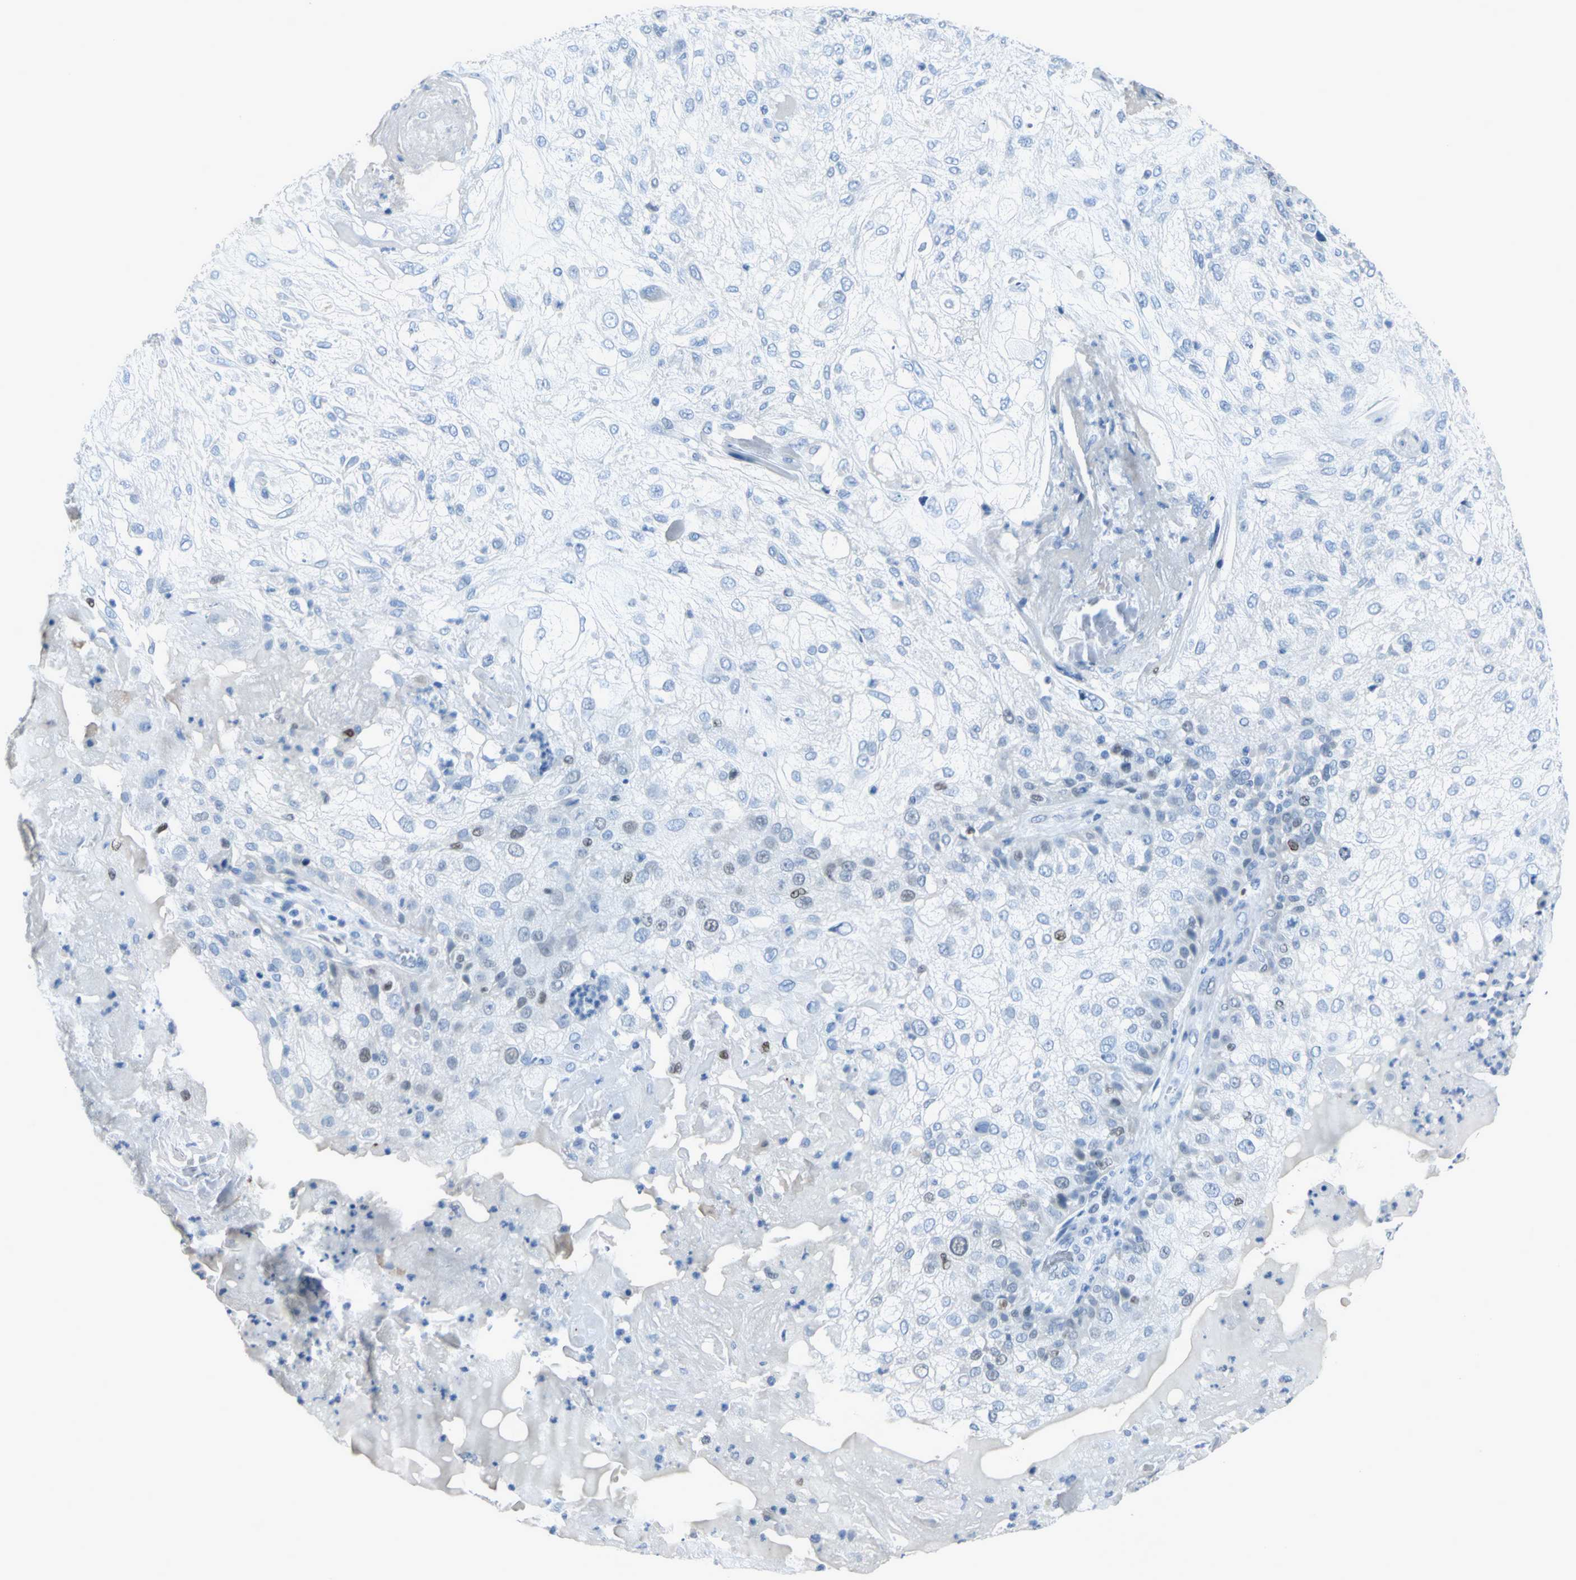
{"staining": {"intensity": "moderate", "quantity": "<25%", "location": "nuclear"}, "tissue": "skin cancer", "cell_type": "Tumor cells", "image_type": "cancer", "snomed": [{"axis": "morphology", "description": "Normal tissue, NOS"}, {"axis": "morphology", "description": "Squamous cell carcinoma, NOS"}, {"axis": "topography", "description": "Skin"}], "caption": "Immunohistochemistry (IHC) of skin cancer (squamous cell carcinoma) displays low levels of moderate nuclear expression in about <25% of tumor cells. (DAB (3,3'-diaminobenzidine) IHC, brown staining for protein, blue staining for nuclei).", "gene": "MCM3", "patient": {"sex": "female", "age": 83}}